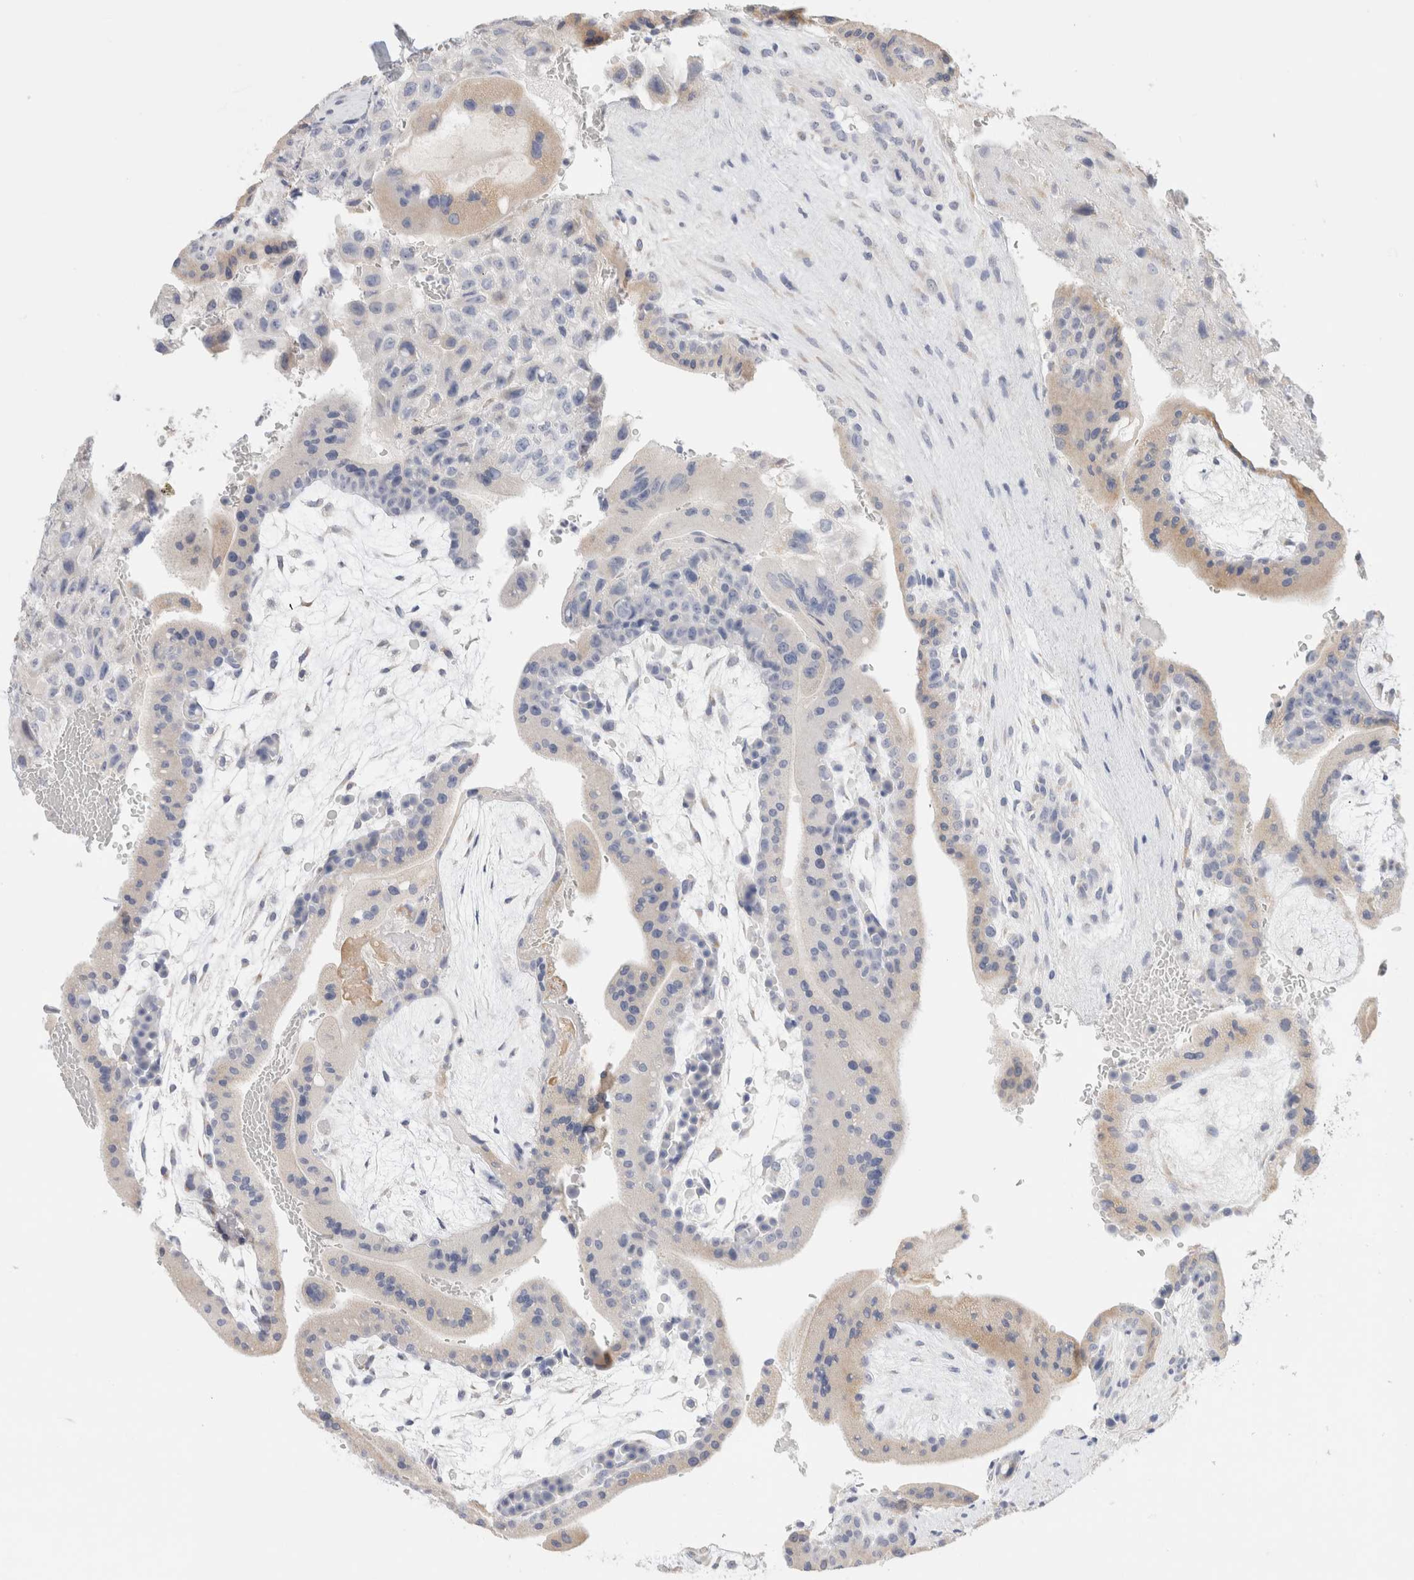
{"staining": {"intensity": "weak", "quantity": ">75%", "location": "cytoplasmic/membranous"}, "tissue": "placenta", "cell_type": "Decidual cells", "image_type": "normal", "snomed": [{"axis": "morphology", "description": "Normal tissue, NOS"}, {"axis": "topography", "description": "Placenta"}], "caption": "Placenta stained with DAB (3,3'-diaminobenzidine) IHC exhibits low levels of weak cytoplasmic/membranous staining in about >75% of decidual cells.", "gene": "GADD45G", "patient": {"sex": "female", "age": 35}}